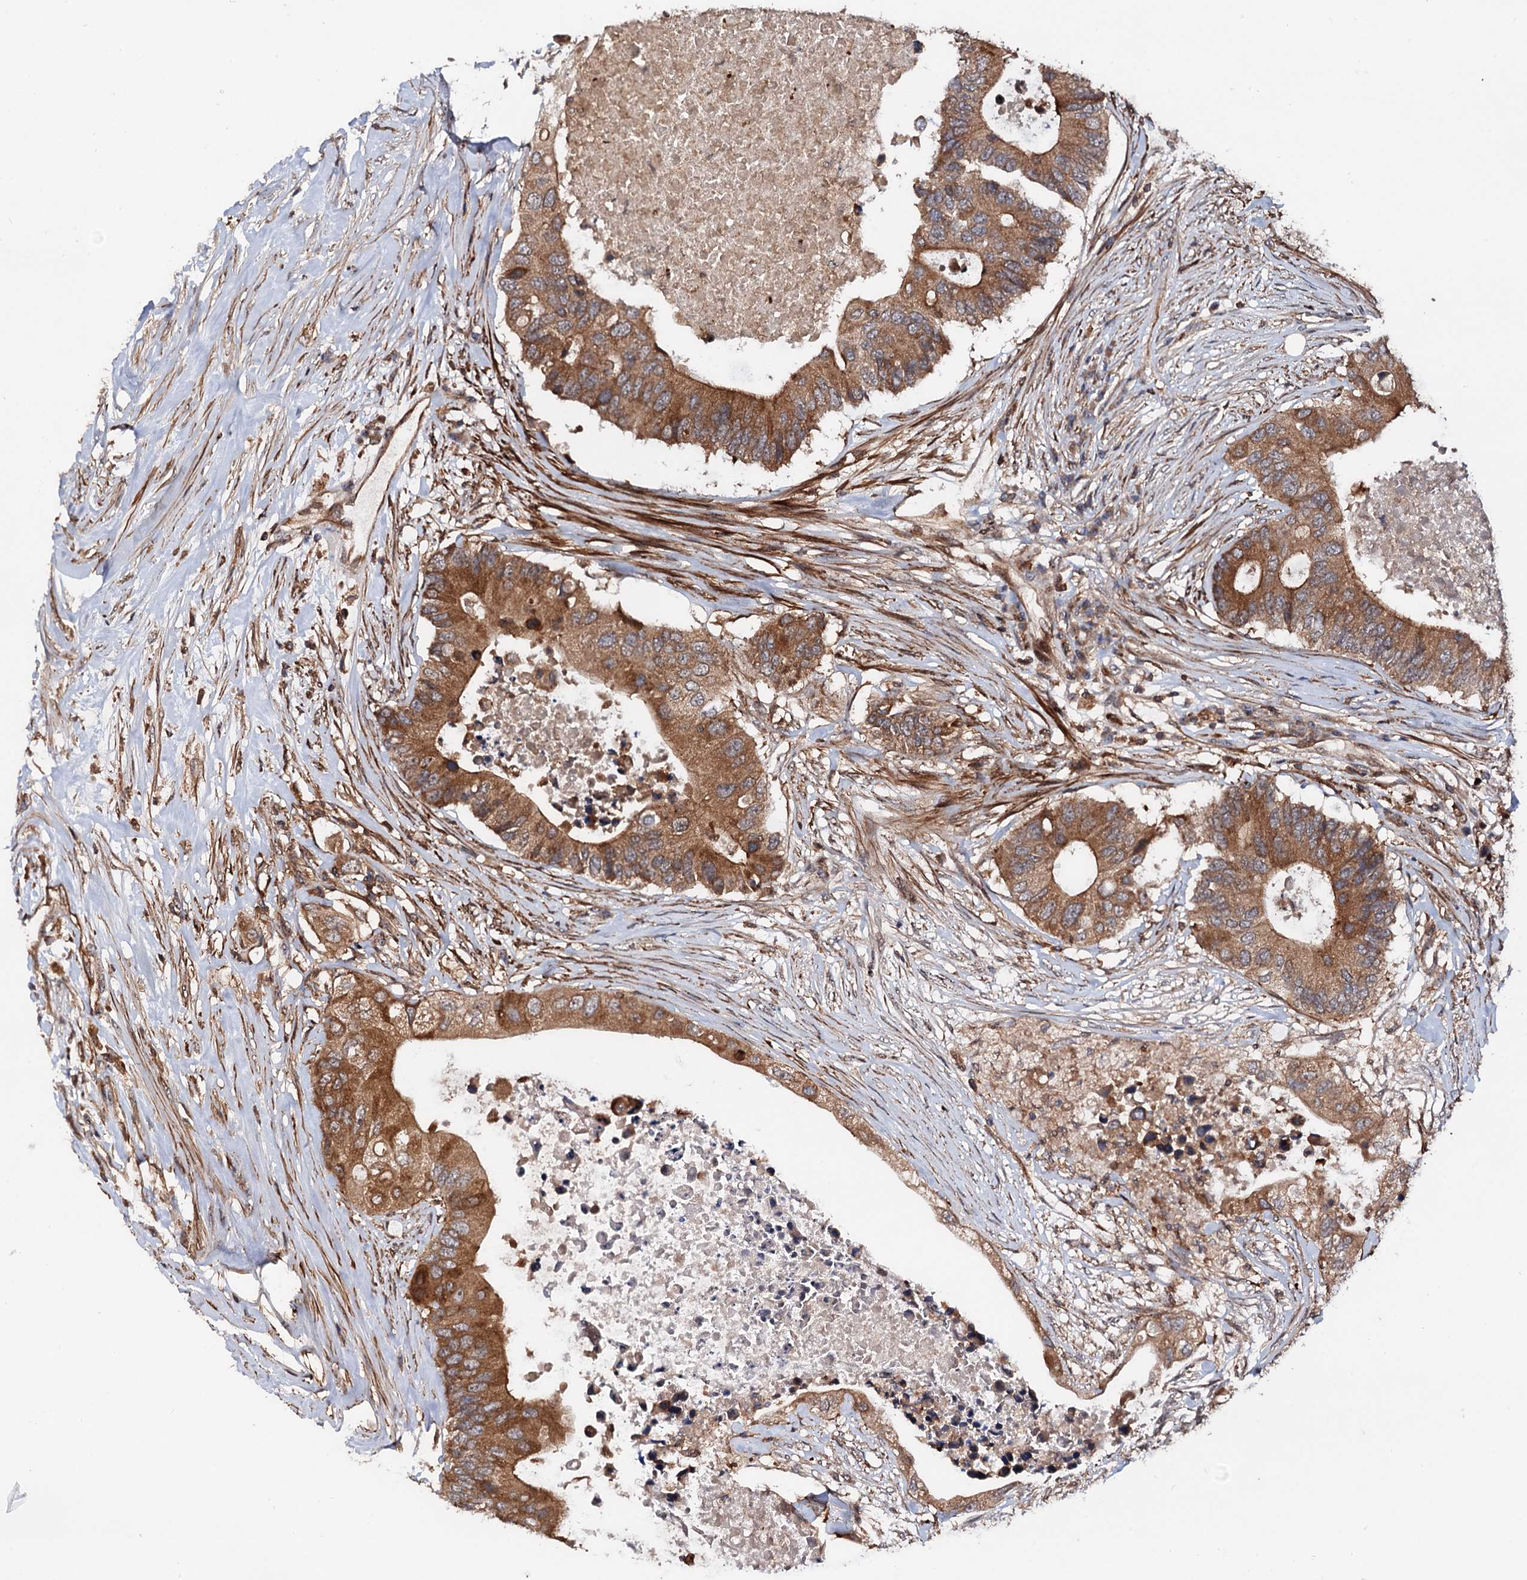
{"staining": {"intensity": "moderate", "quantity": ">75%", "location": "cytoplasmic/membranous"}, "tissue": "colorectal cancer", "cell_type": "Tumor cells", "image_type": "cancer", "snomed": [{"axis": "morphology", "description": "Adenocarcinoma, NOS"}, {"axis": "topography", "description": "Colon"}], "caption": "Colorectal cancer (adenocarcinoma) stained with DAB (3,3'-diaminobenzidine) IHC exhibits medium levels of moderate cytoplasmic/membranous staining in approximately >75% of tumor cells. (IHC, brightfield microscopy, high magnification).", "gene": "BORA", "patient": {"sex": "male", "age": 71}}